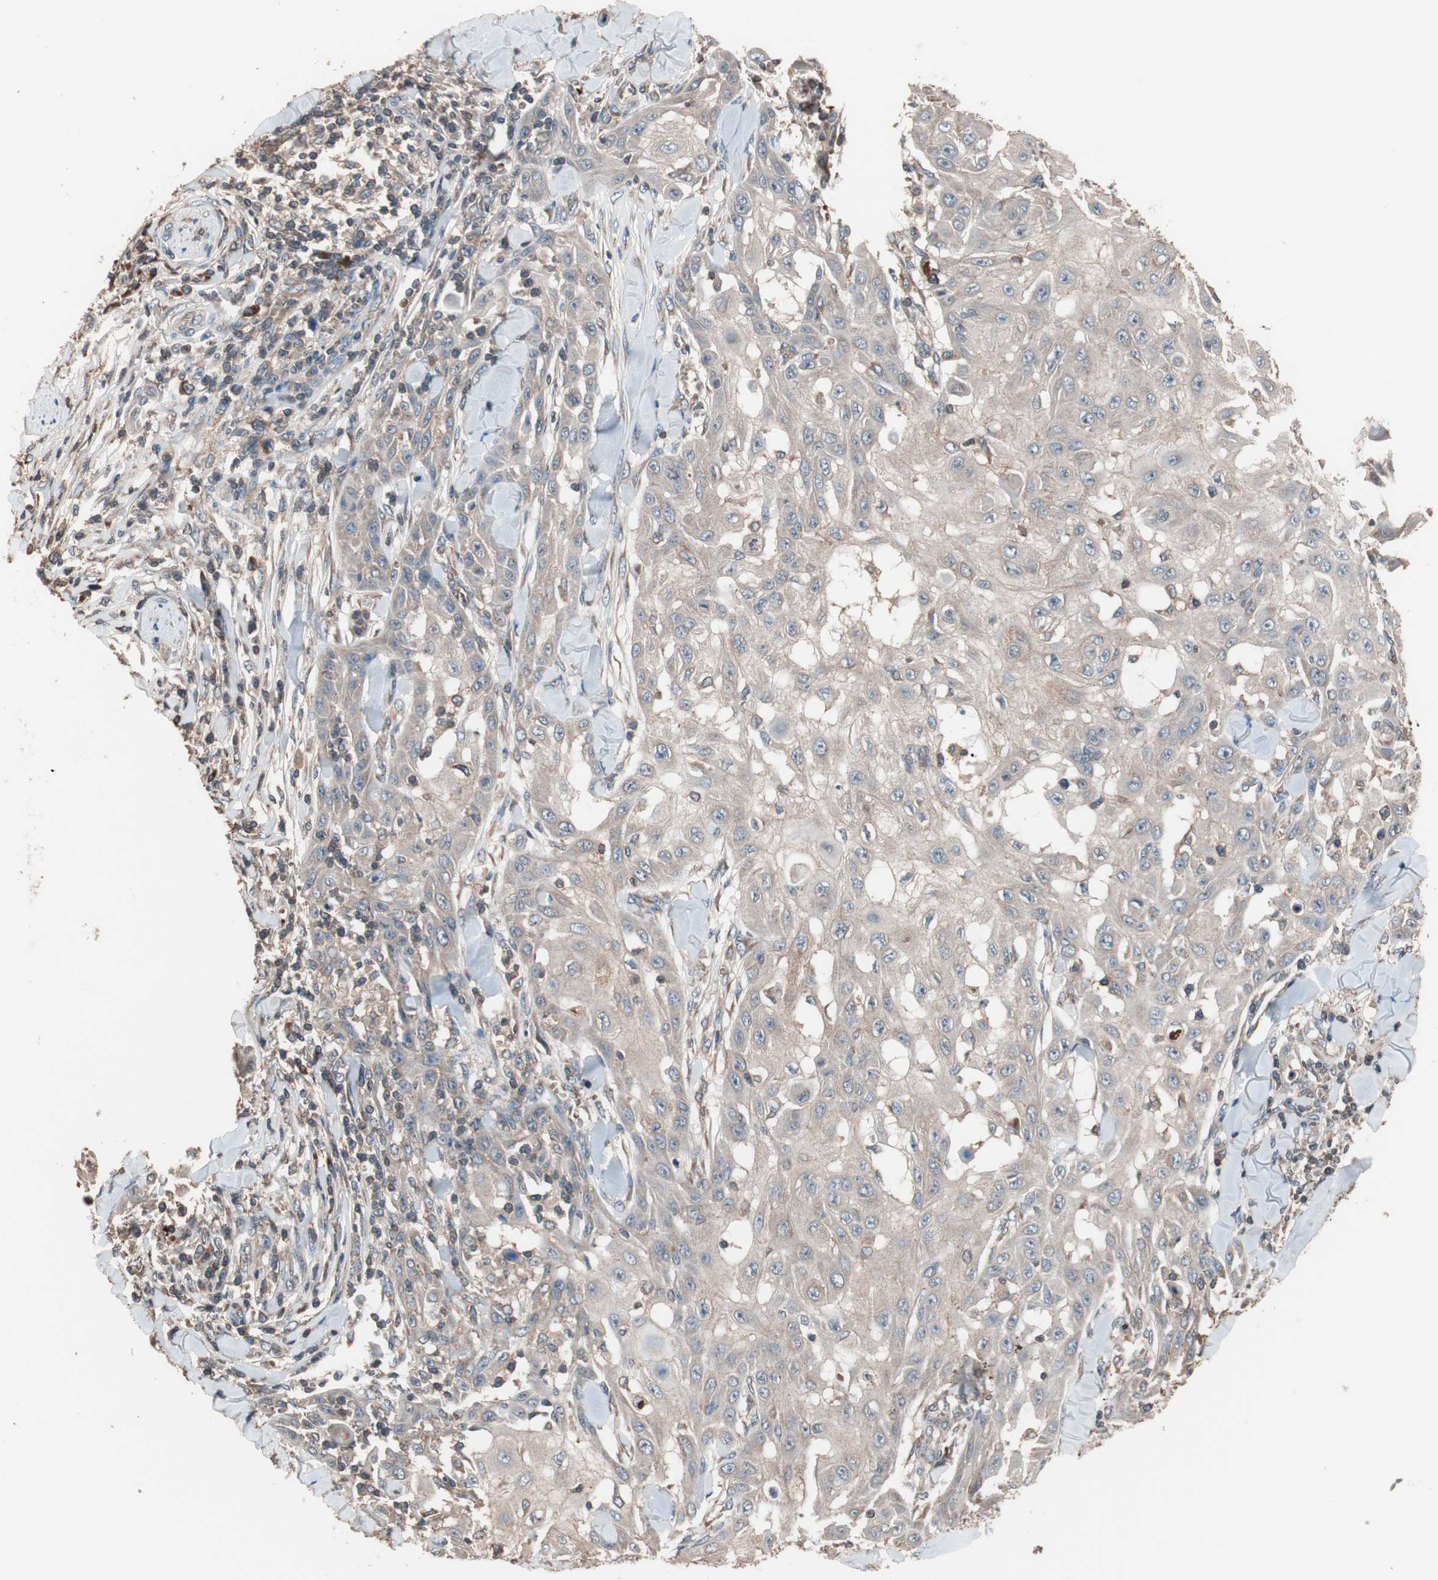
{"staining": {"intensity": "weak", "quantity": ">75%", "location": "cytoplasmic/membranous"}, "tissue": "skin cancer", "cell_type": "Tumor cells", "image_type": "cancer", "snomed": [{"axis": "morphology", "description": "Squamous cell carcinoma, NOS"}, {"axis": "topography", "description": "Skin"}], "caption": "Skin cancer (squamous cell carcinoma) stained for a protein (brown) shows weak cytoplasmic/membranous positive staining in approximately >75% of tumor cells.", "gene": "GLYCTK", "patient": {"sex": "male", "age": 24}}